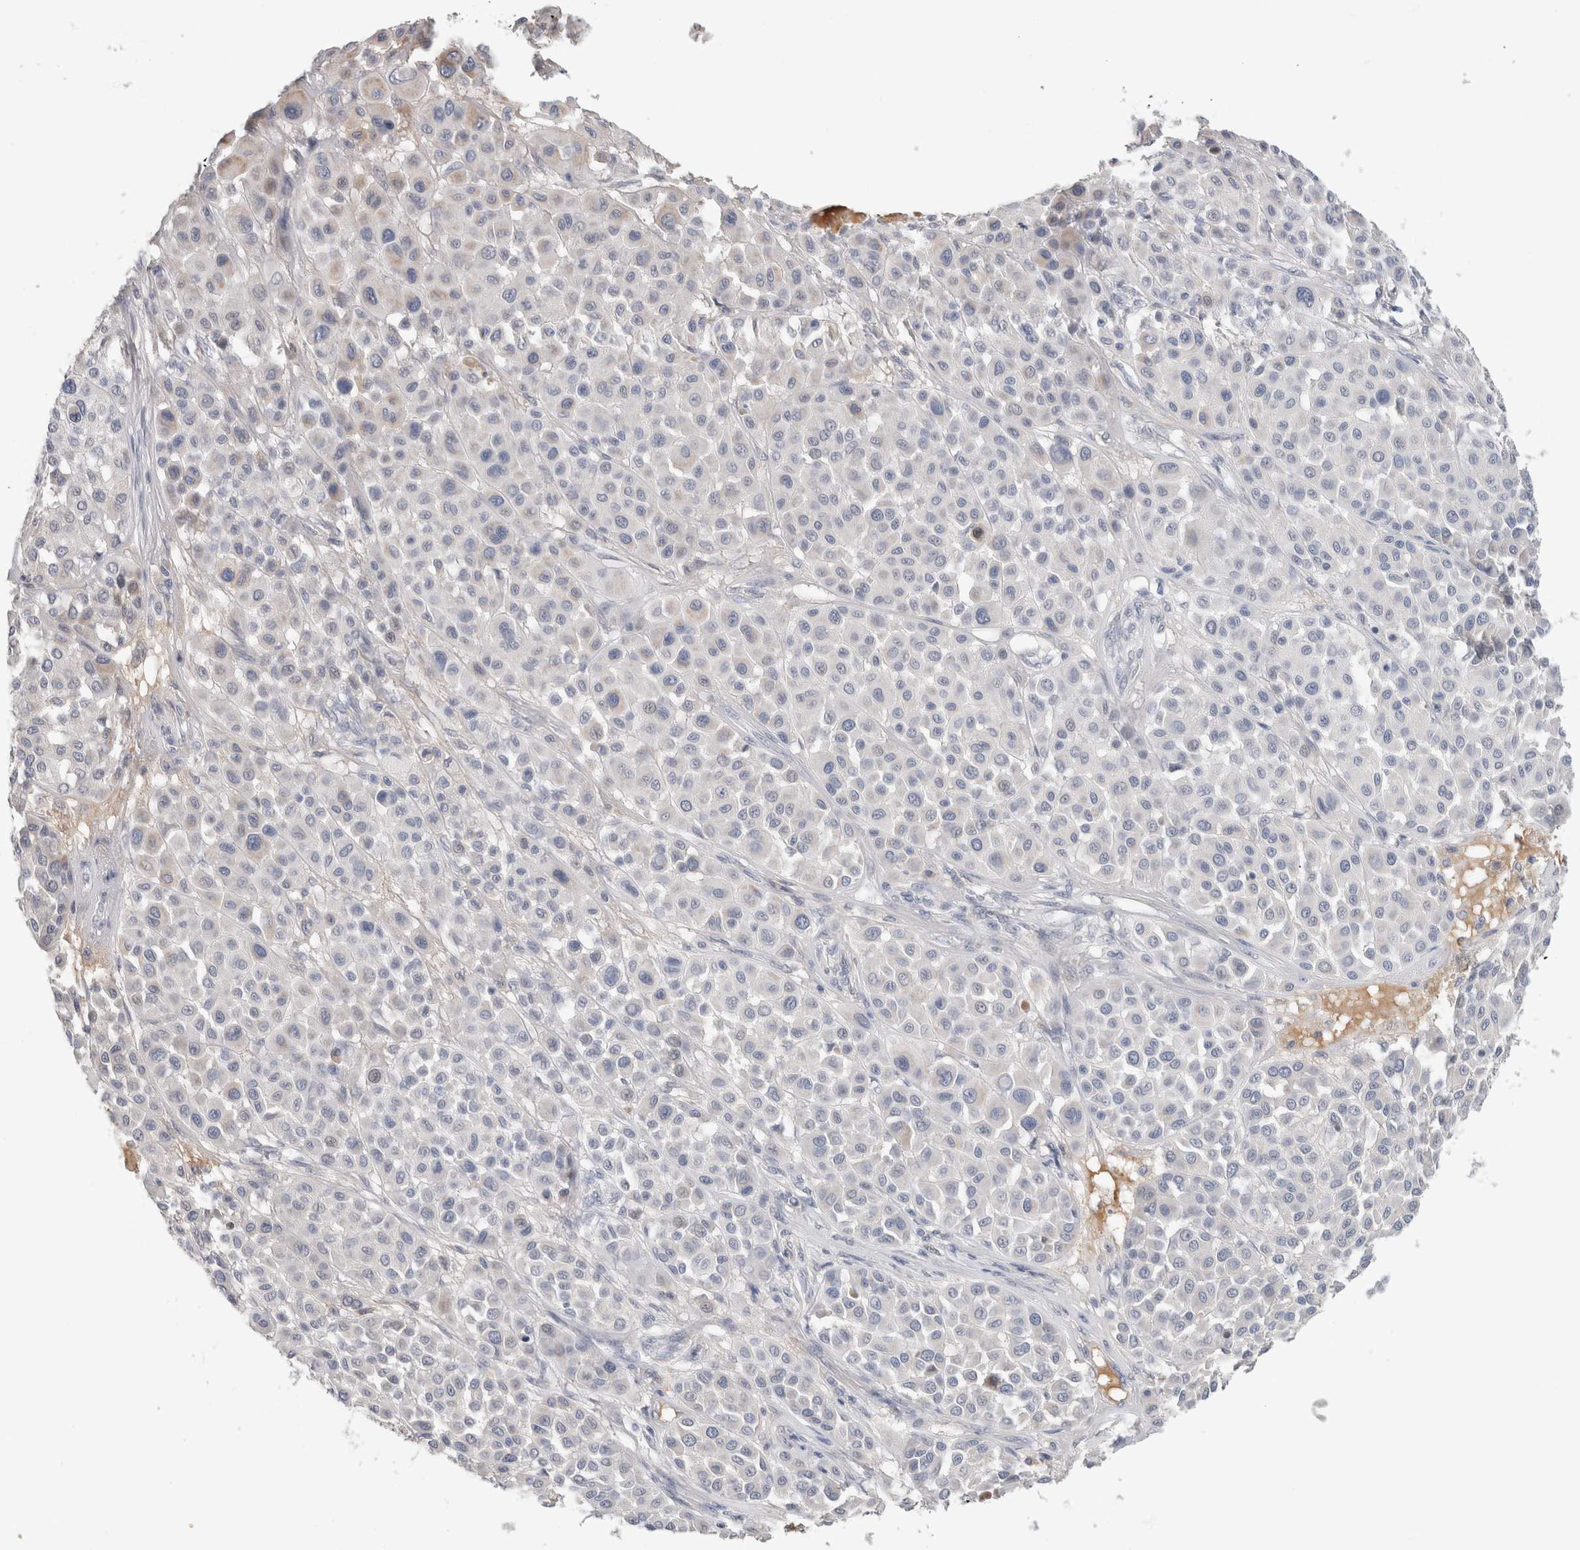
{"staining": {"intensity": "negative", "quantity": "none", "location": "none"}, "tissue": "melanoma", "cell_type": "Tumor cells", "image_type": "cancer", "snomed": [{"axis": "morphology", "description": "Malignant melanoma, Metastatic site"}, {"axis": "topography", "description": "Soft tissue"}], "caption": "Human malignant melanoma (metastatic site) stained for a protein using immunohistochemistry (IHC) exhibits no expression in tumor cells.", "gene": "SCGB1A1", "patient": {"sex": "male", "age": 41}}